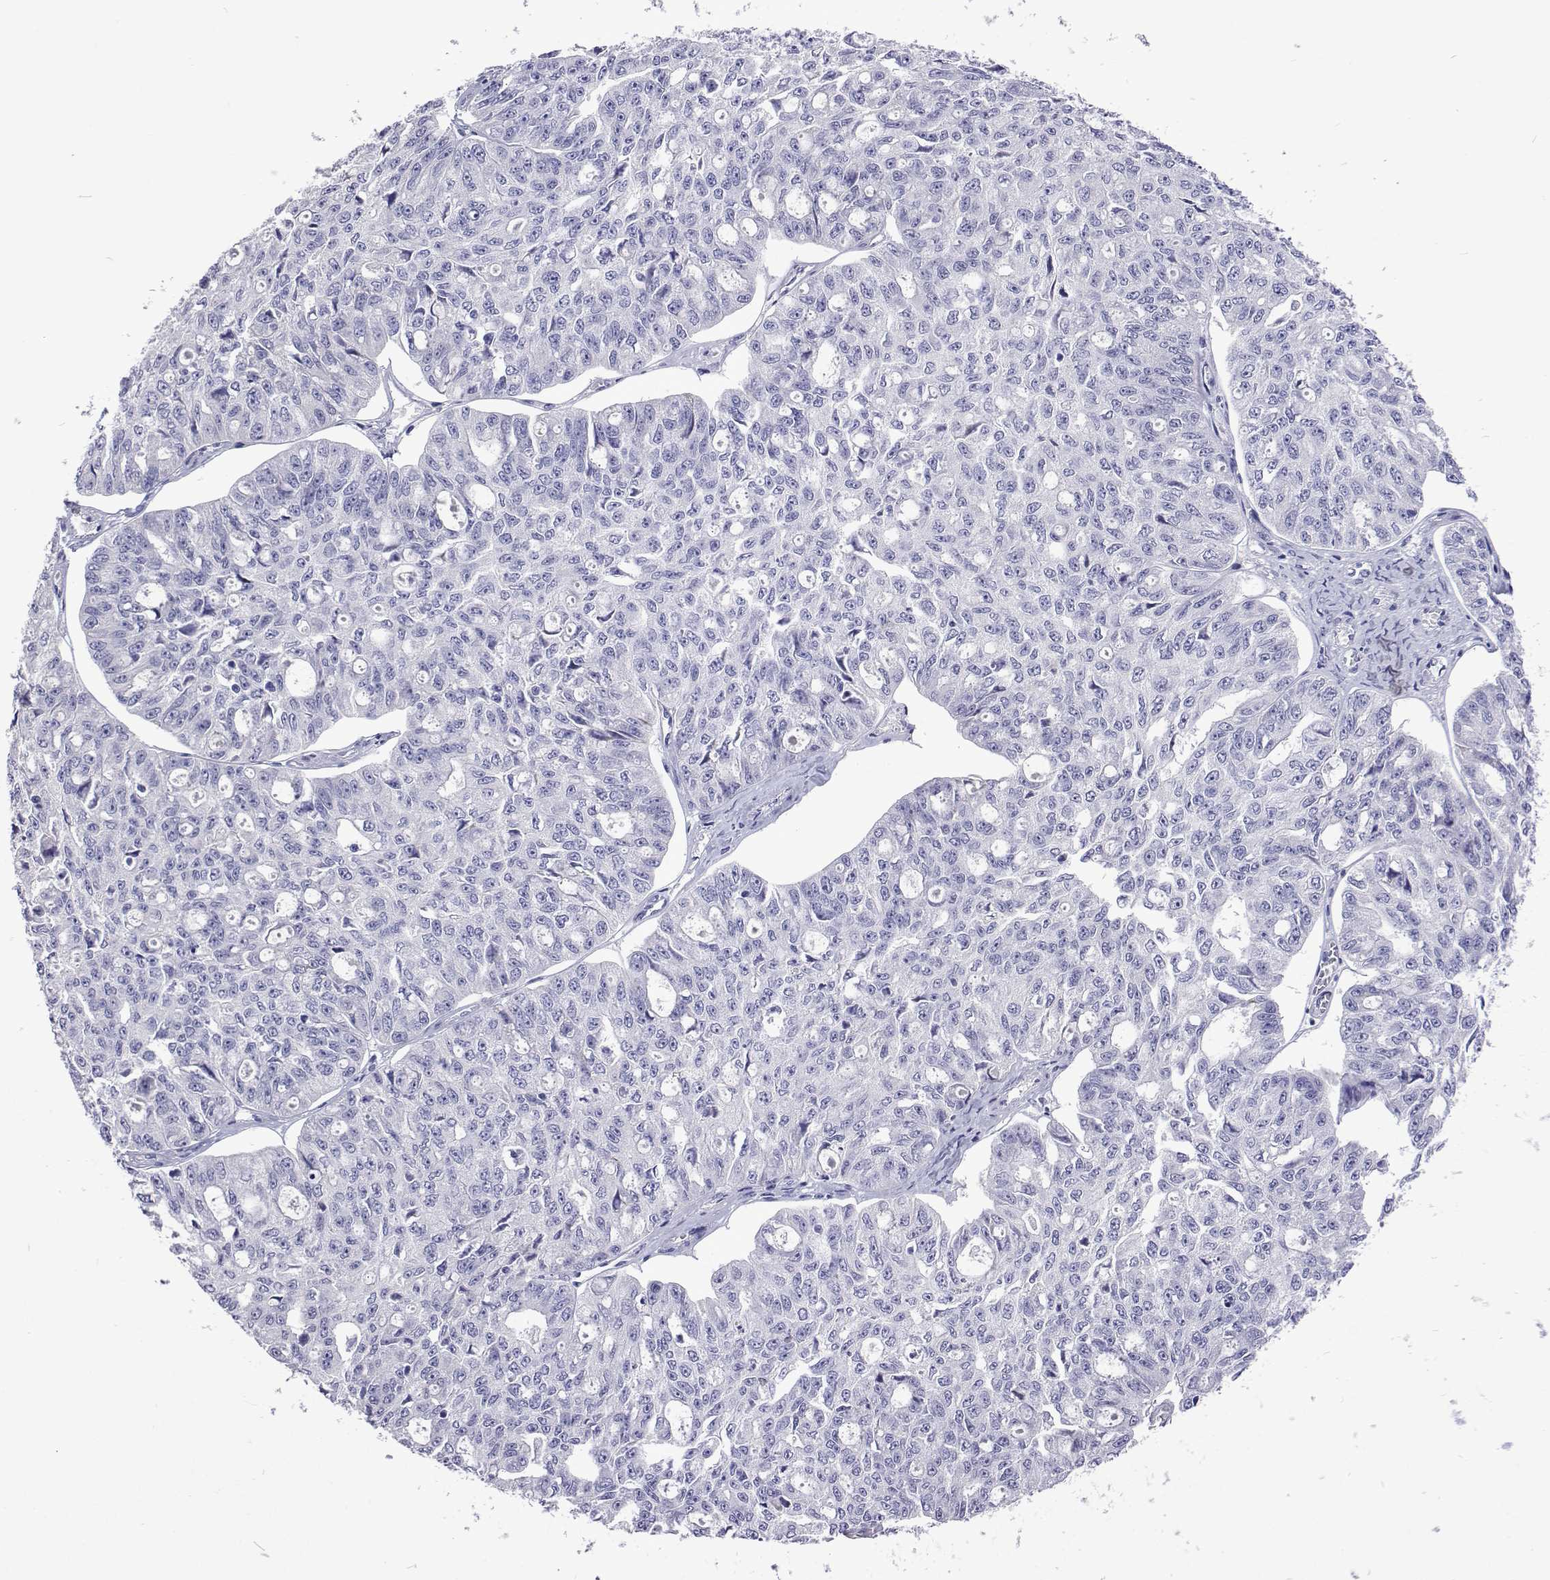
{"staining": {"intensity": "negative", "quantity": "none", "location": "none"}, "tissue": "ovarian cancer", "cell_type": "Tumor cells", "image_type": "cancer", "snomed": [{"axis": "morphology", "description": "Carcinoma, endometroid"}, {"axis": "topography", "description": "Ovary"}], "caption": "Tumor cells show no significant expression in endometroid carcinoma (ovarian).", "gene": "UMODL1", "patient": {"sex": "female", "age": 65}}